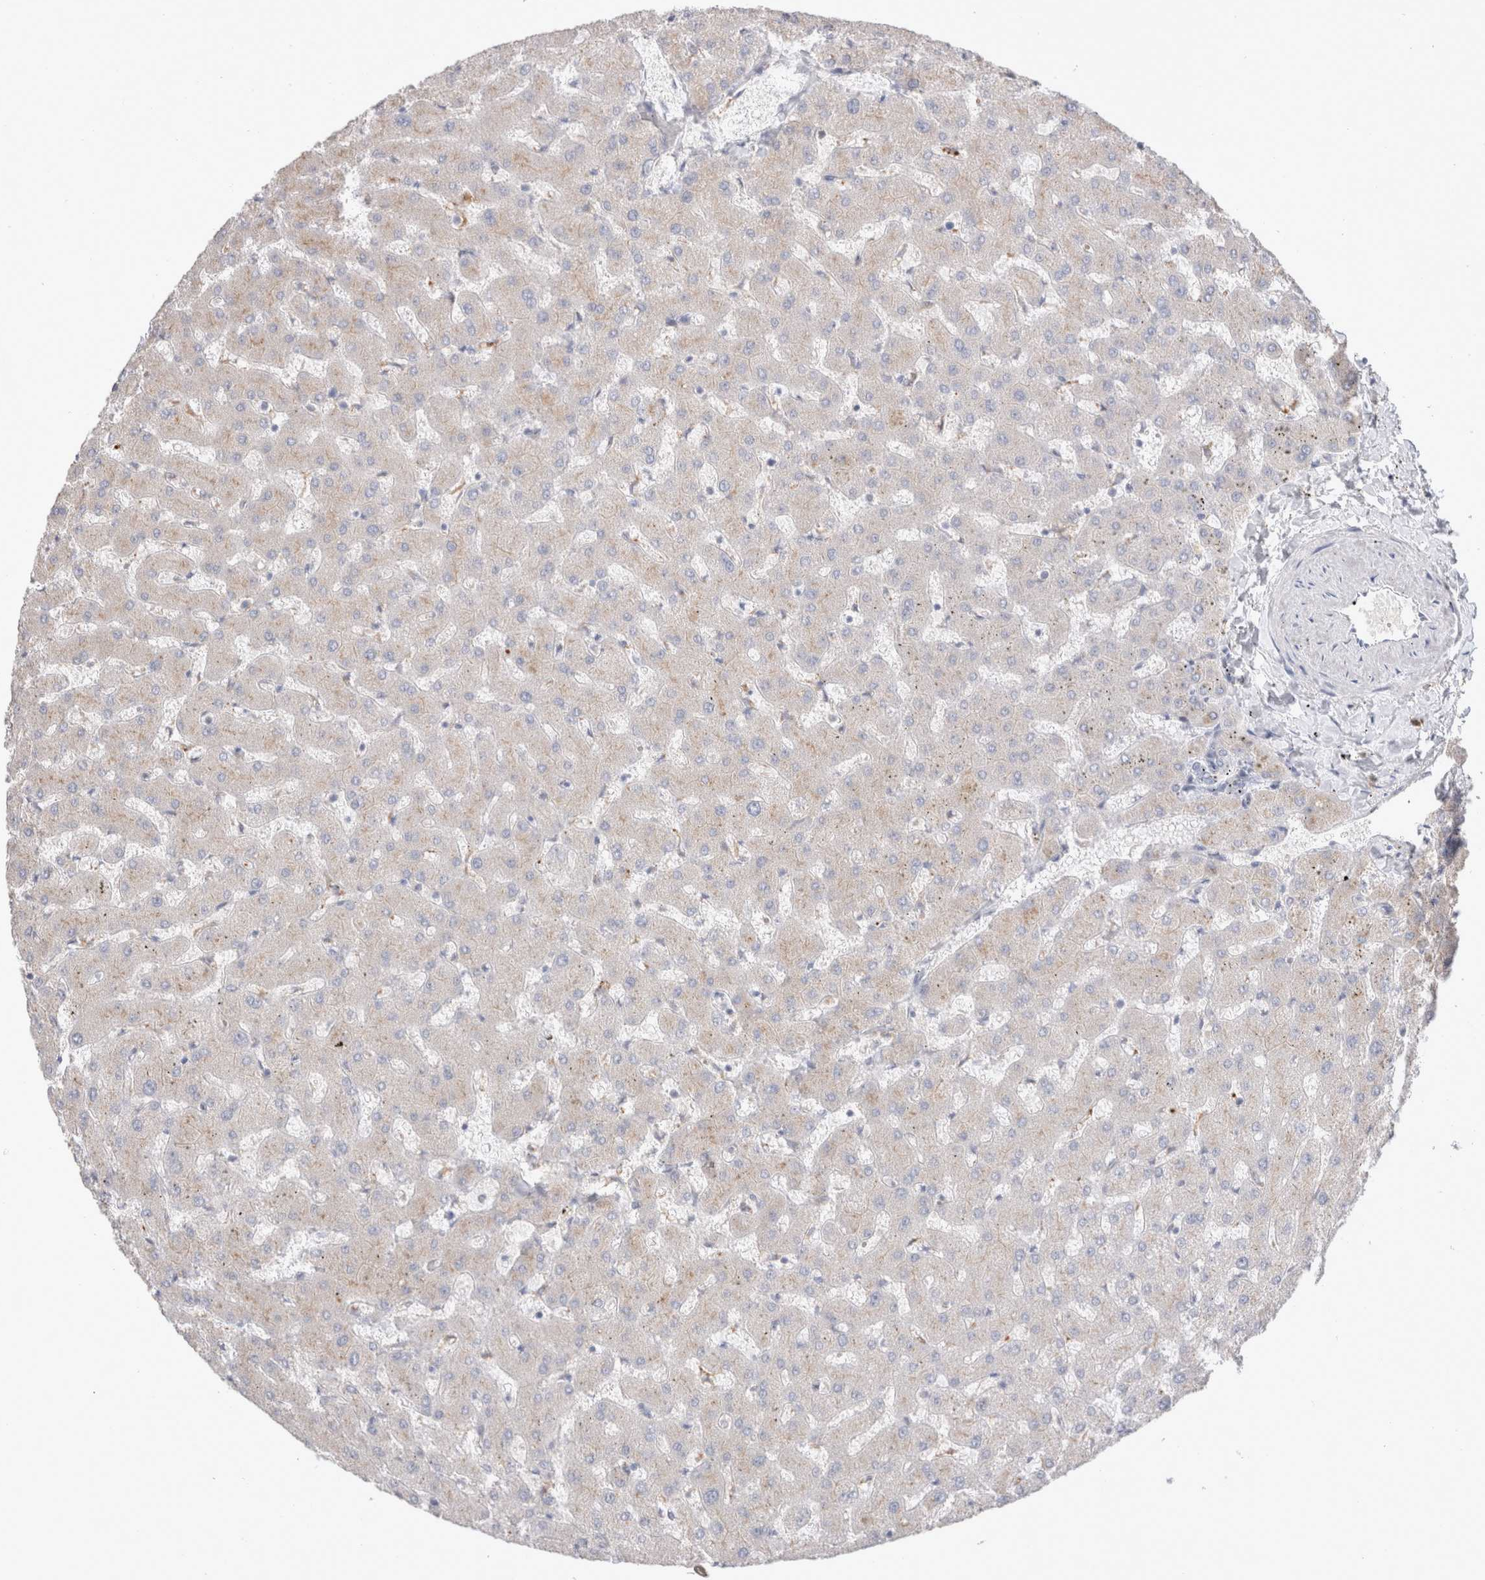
{"staining": {"intensity": "negative", "quantity": "none", "location": "none"}, "tissue": "liver", "cell_type": "Cholangiocytes", "image_type": "normal", "snomed": [{"axis": "morphology", "description": "Normal tissue, NOS"}, {"axis": "topography", "description": "Liver"}], "caption": "Human liver stained for a protein using immunohistochemistry reveals no staining in cholangiocytes.", "gene": "HPGDS", "patient": {"sex": "female", "age": 63}}